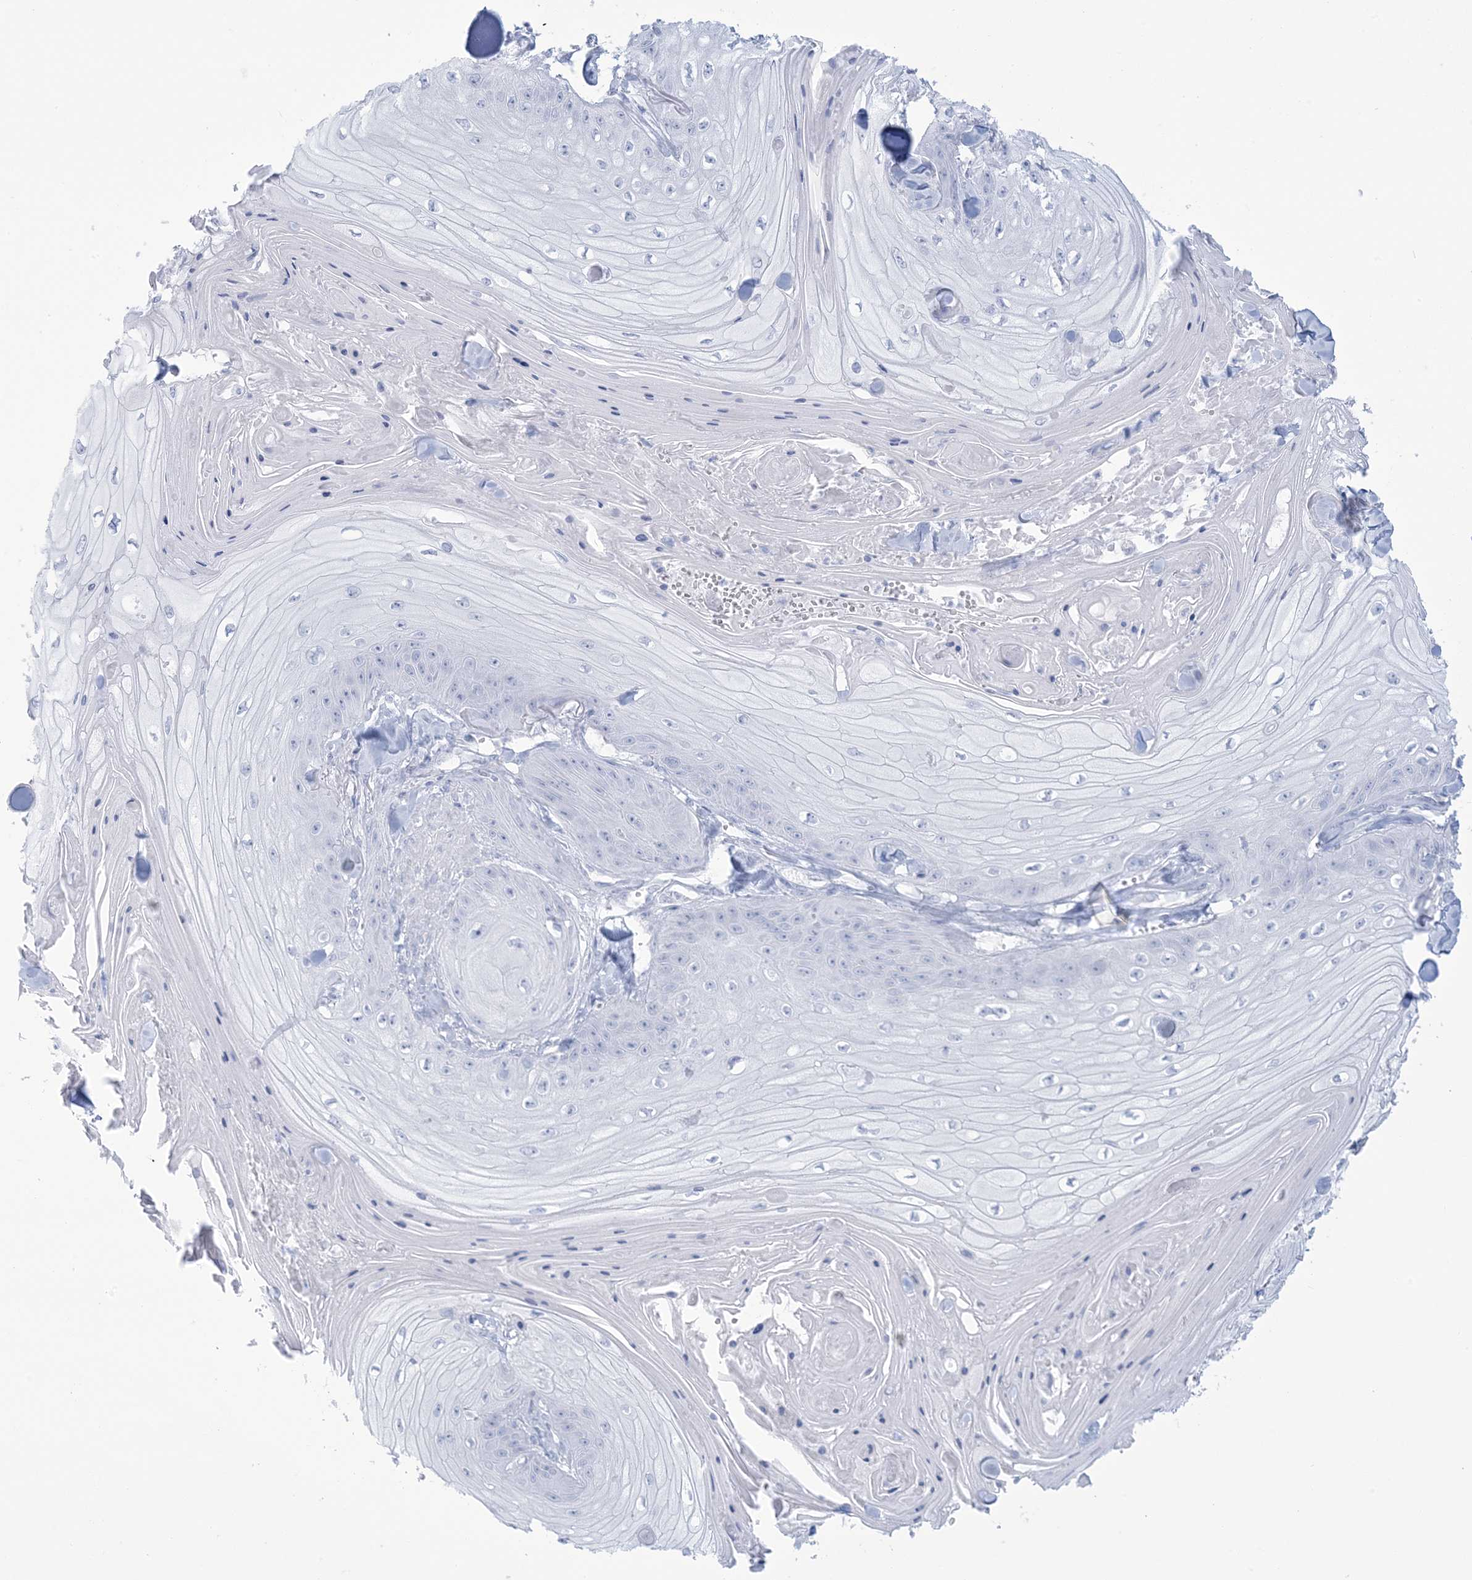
{"staining": {"intensity": "negative", "quantity": "none", "location": "none"}, "tissue": "skin cancer", "cell_type": "Tumor cells", "image_type": "cancer", "snomed": [{"axis": "morphology", "description": "Squamous cell carcinoma, NOS"}, {"axis": "topography", "description": "Skin"}], "caption": "A high-resolution histopathology image shows immunohistochemistry staining of skin squamous cell carcinoma, which demonstrates no significant positivity in tumor cells.", "gene": "AGXT", "patient": {"sex": "male", "age": 74}}